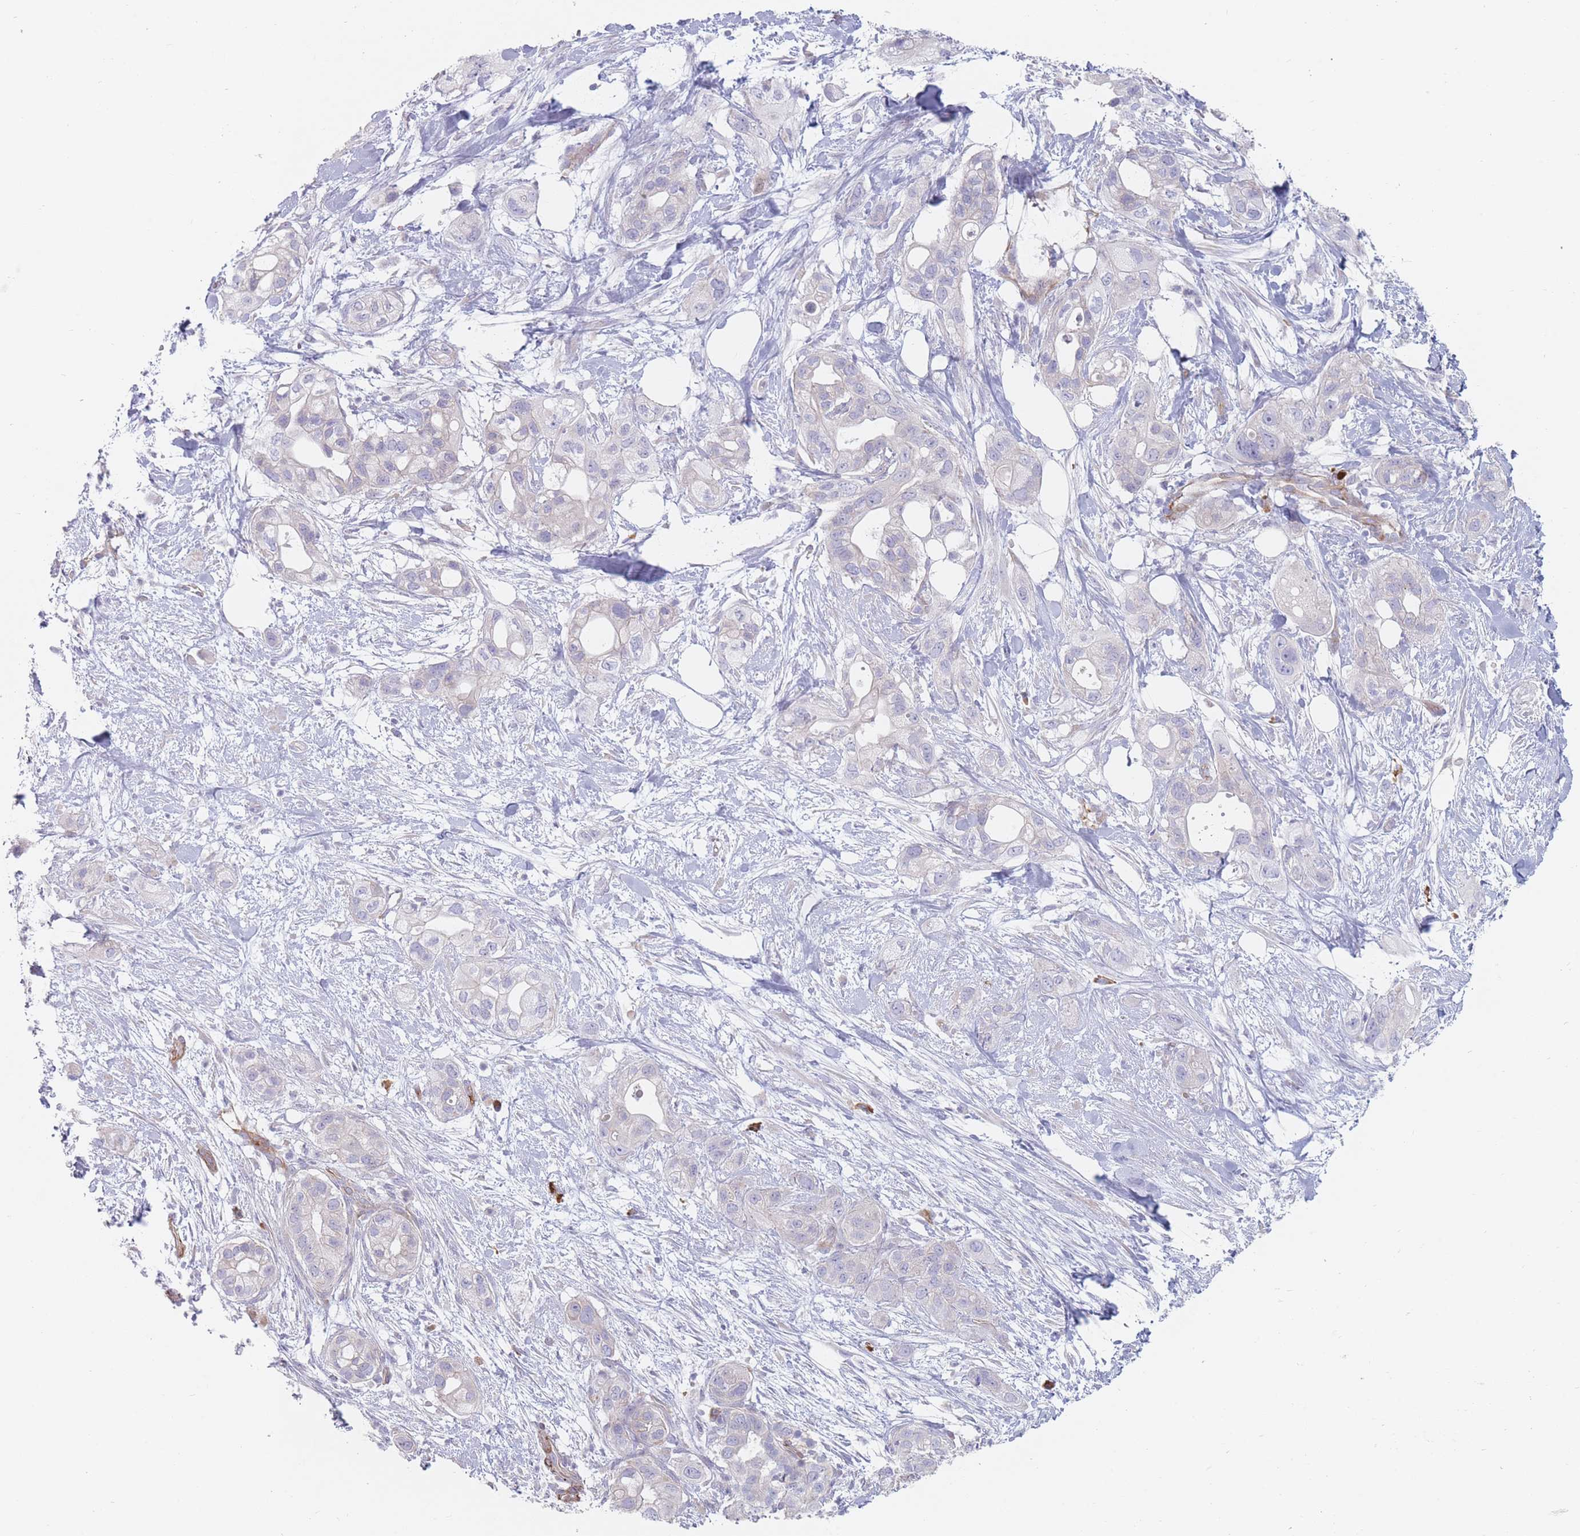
{"staining": {"intensity": "negative", "quantity": "none", "location": "none"}, "tissue": "pancreatic cancer", "cell_type": "Tumor cells", "image_type": "cancer", "snomed": [{"axis": "morphology", "description": "Adenocarcinoma, NOS"}, {"axis": "topography", "description": "Pancreas"}], "caption": "Tumor cells are negative for brown protein staining in pancreatic cancer (adenocarcinoma).", "gene": "ERBIN", "patient": {"sex": "male", "age": 44}}